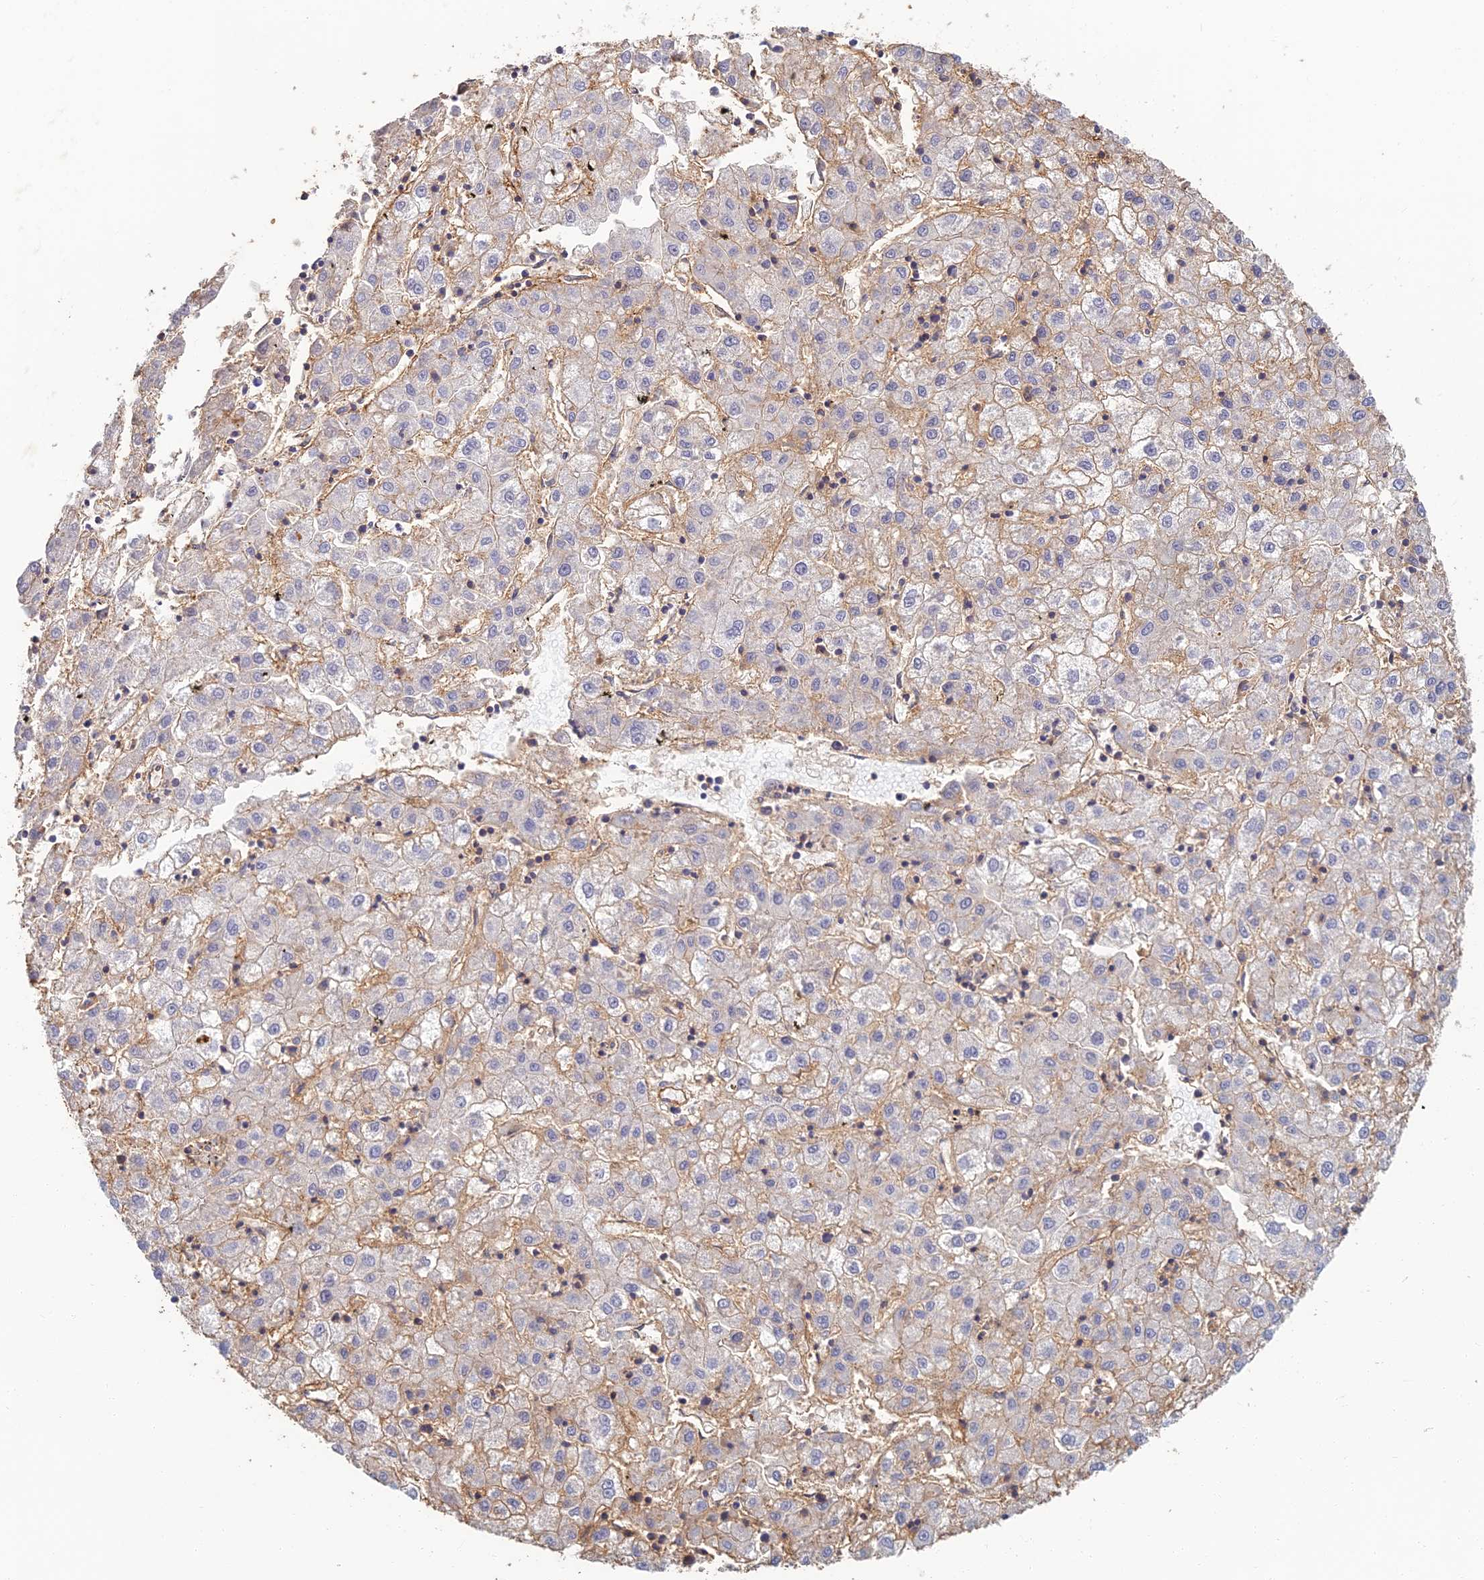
{"staining": {"intensity": "weak", "quantity": "25%-75%", "location": "cytoplasmic/membranous"}, "tissue": "liver cancer", "cell_type": "Tumor cells", "image_type": "cancer", "snomed": [{"axis": "morphology", "description": "Carcinoma, Hepatocellular, NOS"}, {"axis": "topography", "description": "Liver"}], "caption": "Hepatocellular carcinoma (liver) stained with a protein marker demonstrates weak staining in tumor cells.", "gene": "LRRN3", "patient": {"sex": "male", "age": 72}}